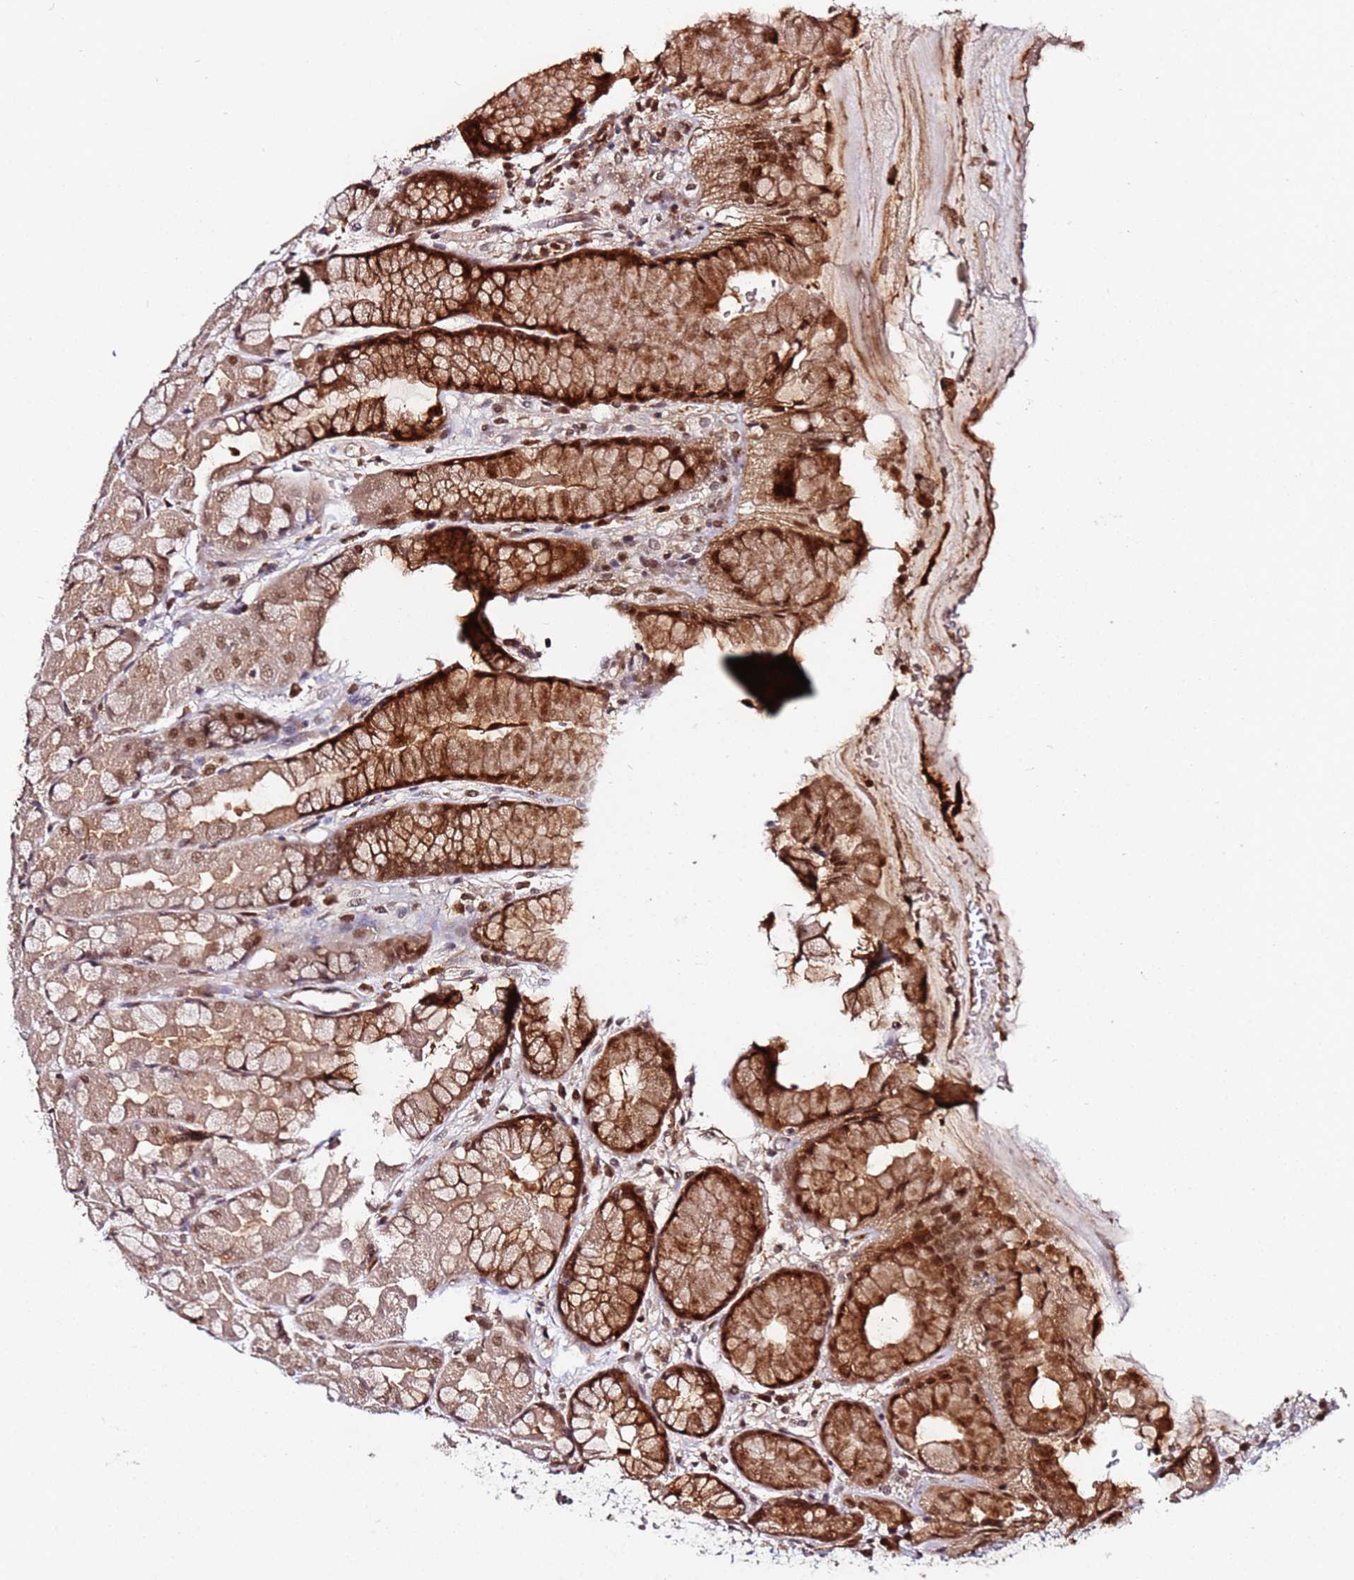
{"staining": {"intensity": "strong", "quantity": "25%-75%", "location": "cytoplasmic/membranous,nuclear"}, "tissue": "stomach", "cell_type": "Glandular cells", "image_type": "normal", "snomed": [{"axis": "morphology", "description": "Normal tissue, NOS"}, {"axis": "topography", "description": "Stomach"}], "caption": "Protein expression analysis of unremarkable stomach shows strong cytoplasmic/membranous,nuclear expression in approximately 25%-75% of glandular cells.", "gene": "RGS18", "patient": {"sex": "male", "age": 57}}